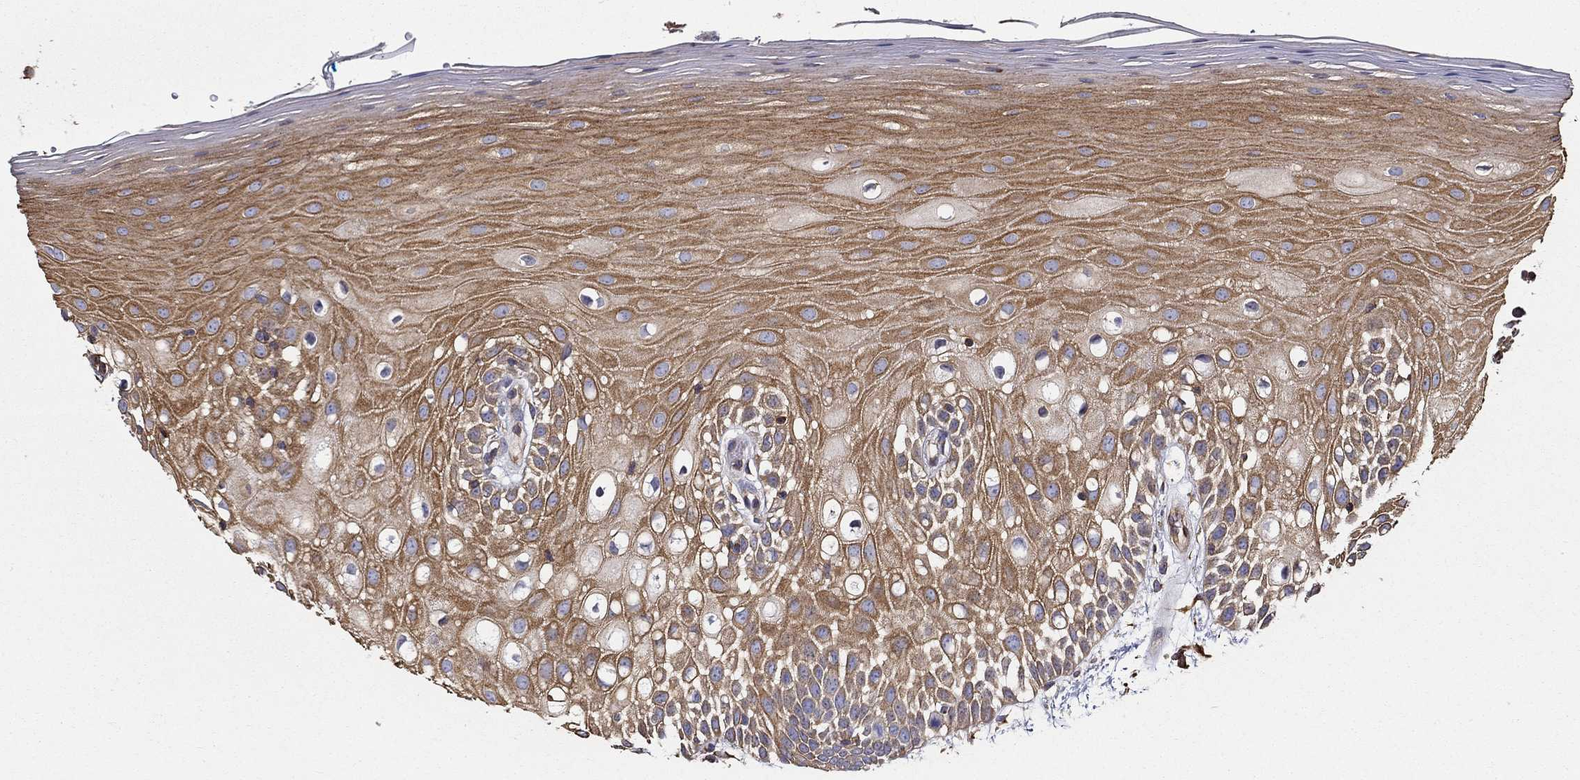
{"staining": {"intensity": "moderate", "quantity": ">75%", "location": "cytoplasmic/membranous"}, "tissue": "oral mucosa", "cell_type": "Squamous epithelial cells", "image_type": "normal", "snomed": [{"axis": "morphology", "description": "Normal tissue, NOS"}, {"axis": "morphology", "description": "Squamous cell carcinoma, NOS"}, {"axis": "topography", "description": "Oral tissue"}, {"axis": "topography", "description": "Head-Neck"}], "caption": "DAB (3,3'-diaminobenzidine) immunohistochemical staining of unremarkable oral mucosa demonstrates moderate cytoplasmic/membranous protein staining in approximately >75% of squamous epithelial cells.", "gene": "NPHP1", "patient": {"sex": "female", "age": 75}}